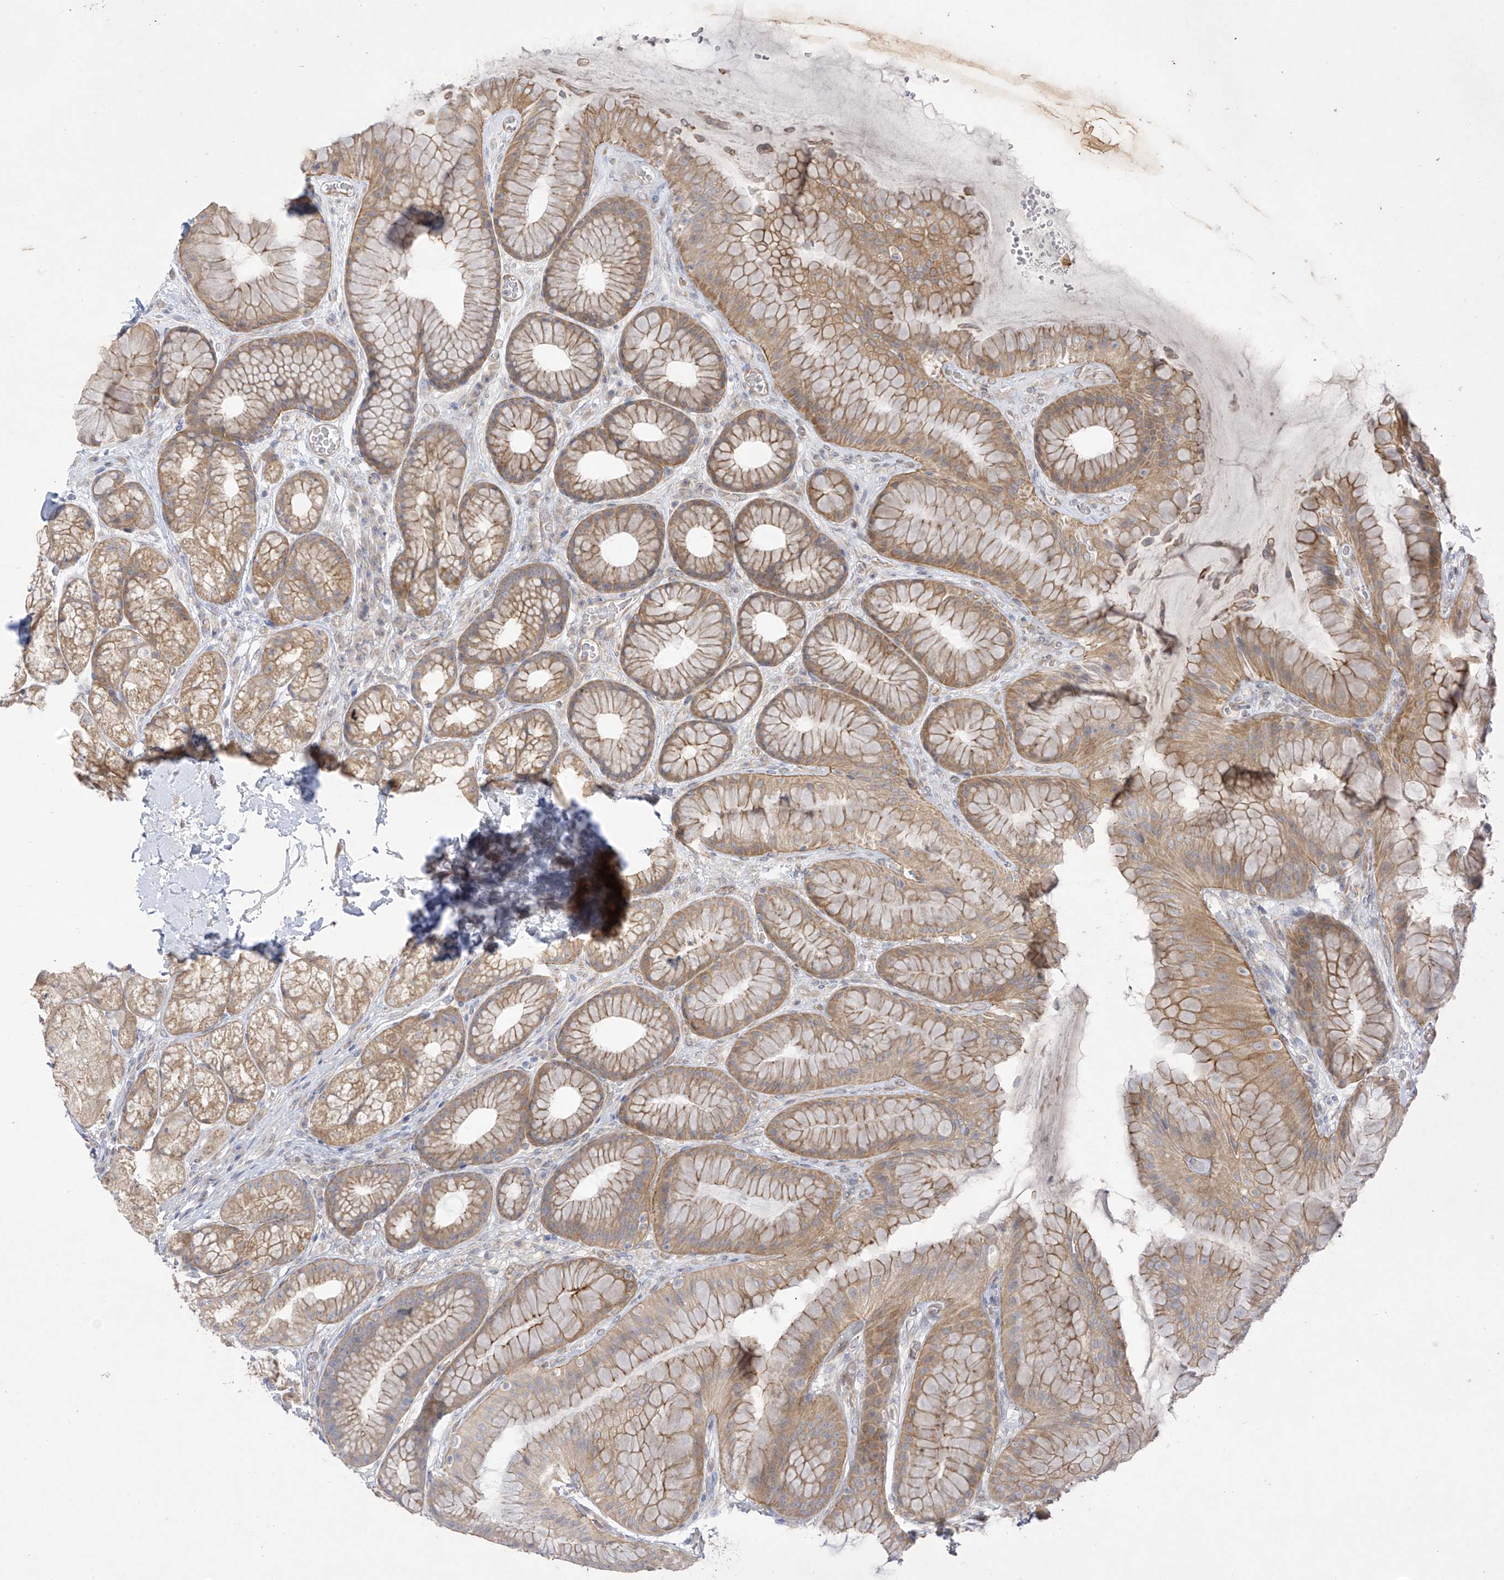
{"staining": {"intensity": "moderate", "quantity": ">75%", "location": "cytoplasmic/membranous"}, "tissue": "stomach", "cell_type": "Glandular cells", "image_type": "normal", "snomed": [{"axis": "morphology", "description": "Normal tissue, NOS"}, {"axis": "topography", "description": "Stomach"}], "caption": "Moderate cytoplasmic/membranous staining for a protein is seen in approximately >75% of glandular cells of normal stomach using immunohistochemistry.", "gene": "EIPR1", "patient": {"sex": "male", "age": 57}}